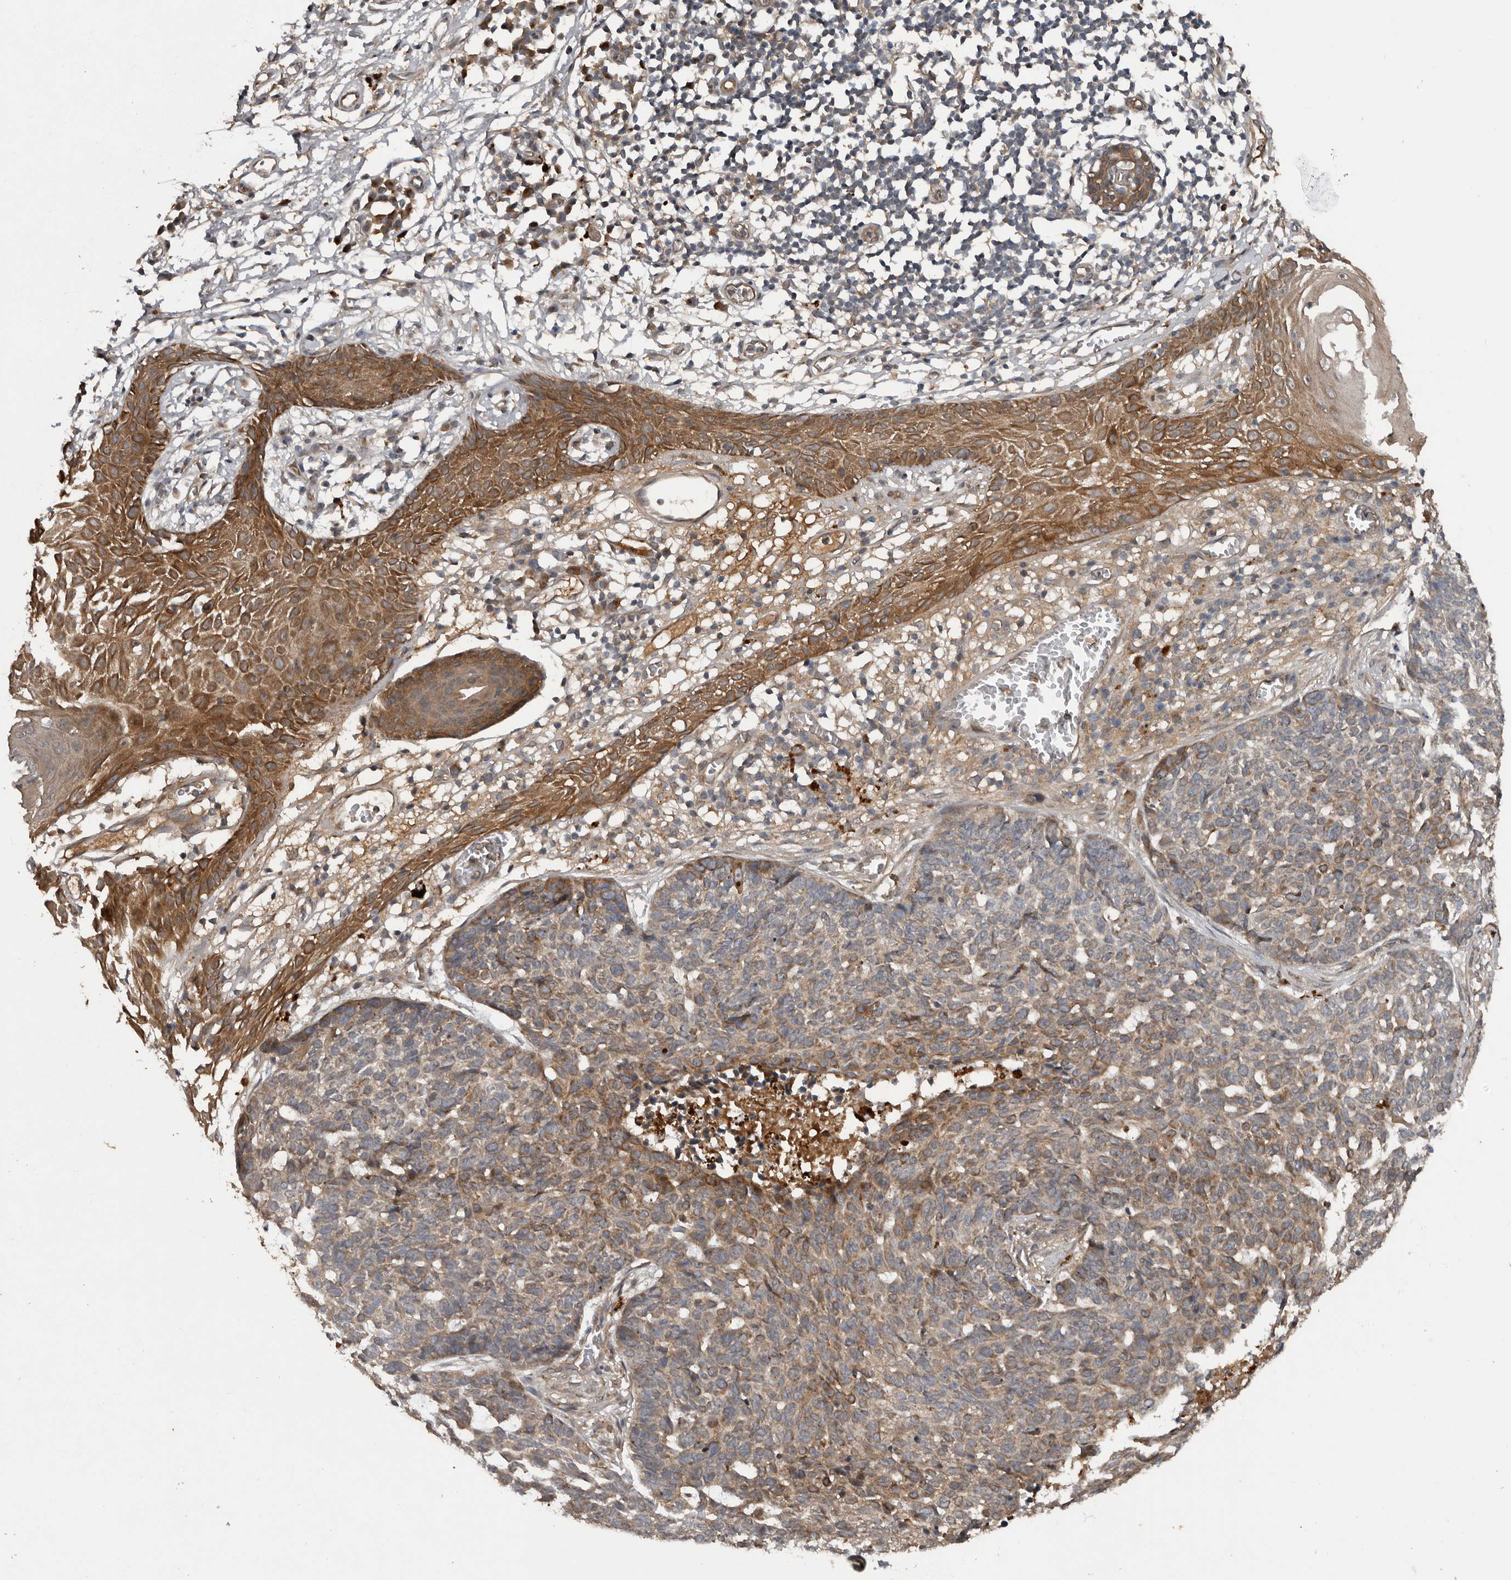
{"staining": {"intensity": "moderate", "quantity": ">75%", "location": "cytoplasmic/membranous"}, "tissue": "skin cancer", "cell_type": "Tumor cells", "image_type": "cancer", "snomed": [{"axis": "morphology", "description": "Basal cell carcinoma"}, {"axis": "topography", "description": "Skin"}], "caption": "Approximately >75% of tumor cells in human skin cancer display moderate cytoplasmic/membranous protein positivity as visualized by brown immunohistochemical staining.", "gene": "DNAJB4", "patient": {"sex": "male", "age": 85}}